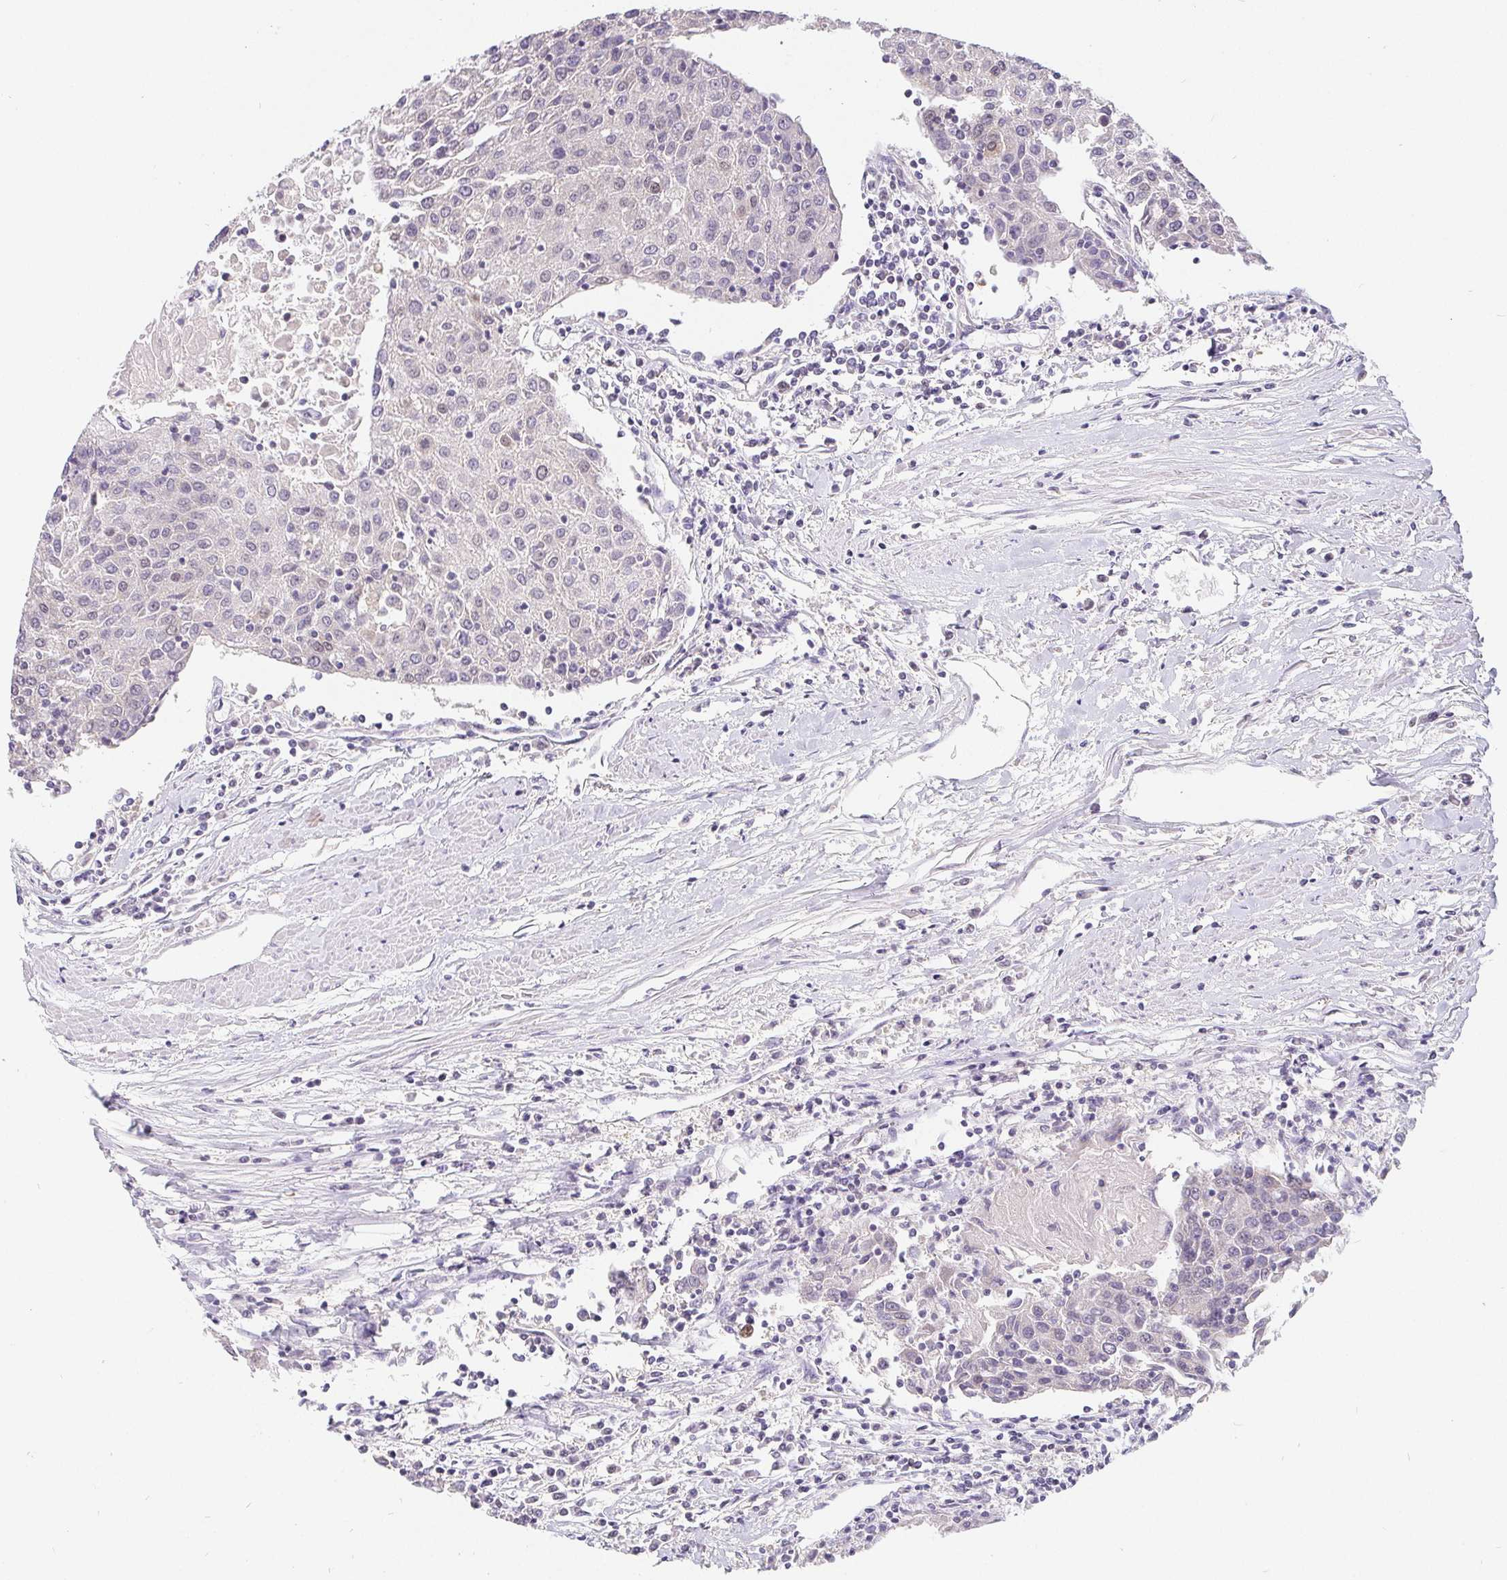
{"staining": {"intensity": "negative", "quantity": "none", "location": "none"}, "tissue": "urothelial cancer", "cell_type": "Tumor cells", "image_type": "cancer", "snomed": [{"axis": "morphology", "description": "Urothelial carcinoma, High grade"}, {"axis": "topography", "description": "Urinary bladder"}], "caption": "Immunohistochemical staining of human urothelial cancer displays no significant expression in tumor cells.", "gene": "POU2F1", "patient": {"sex": "female", "age": 85}}